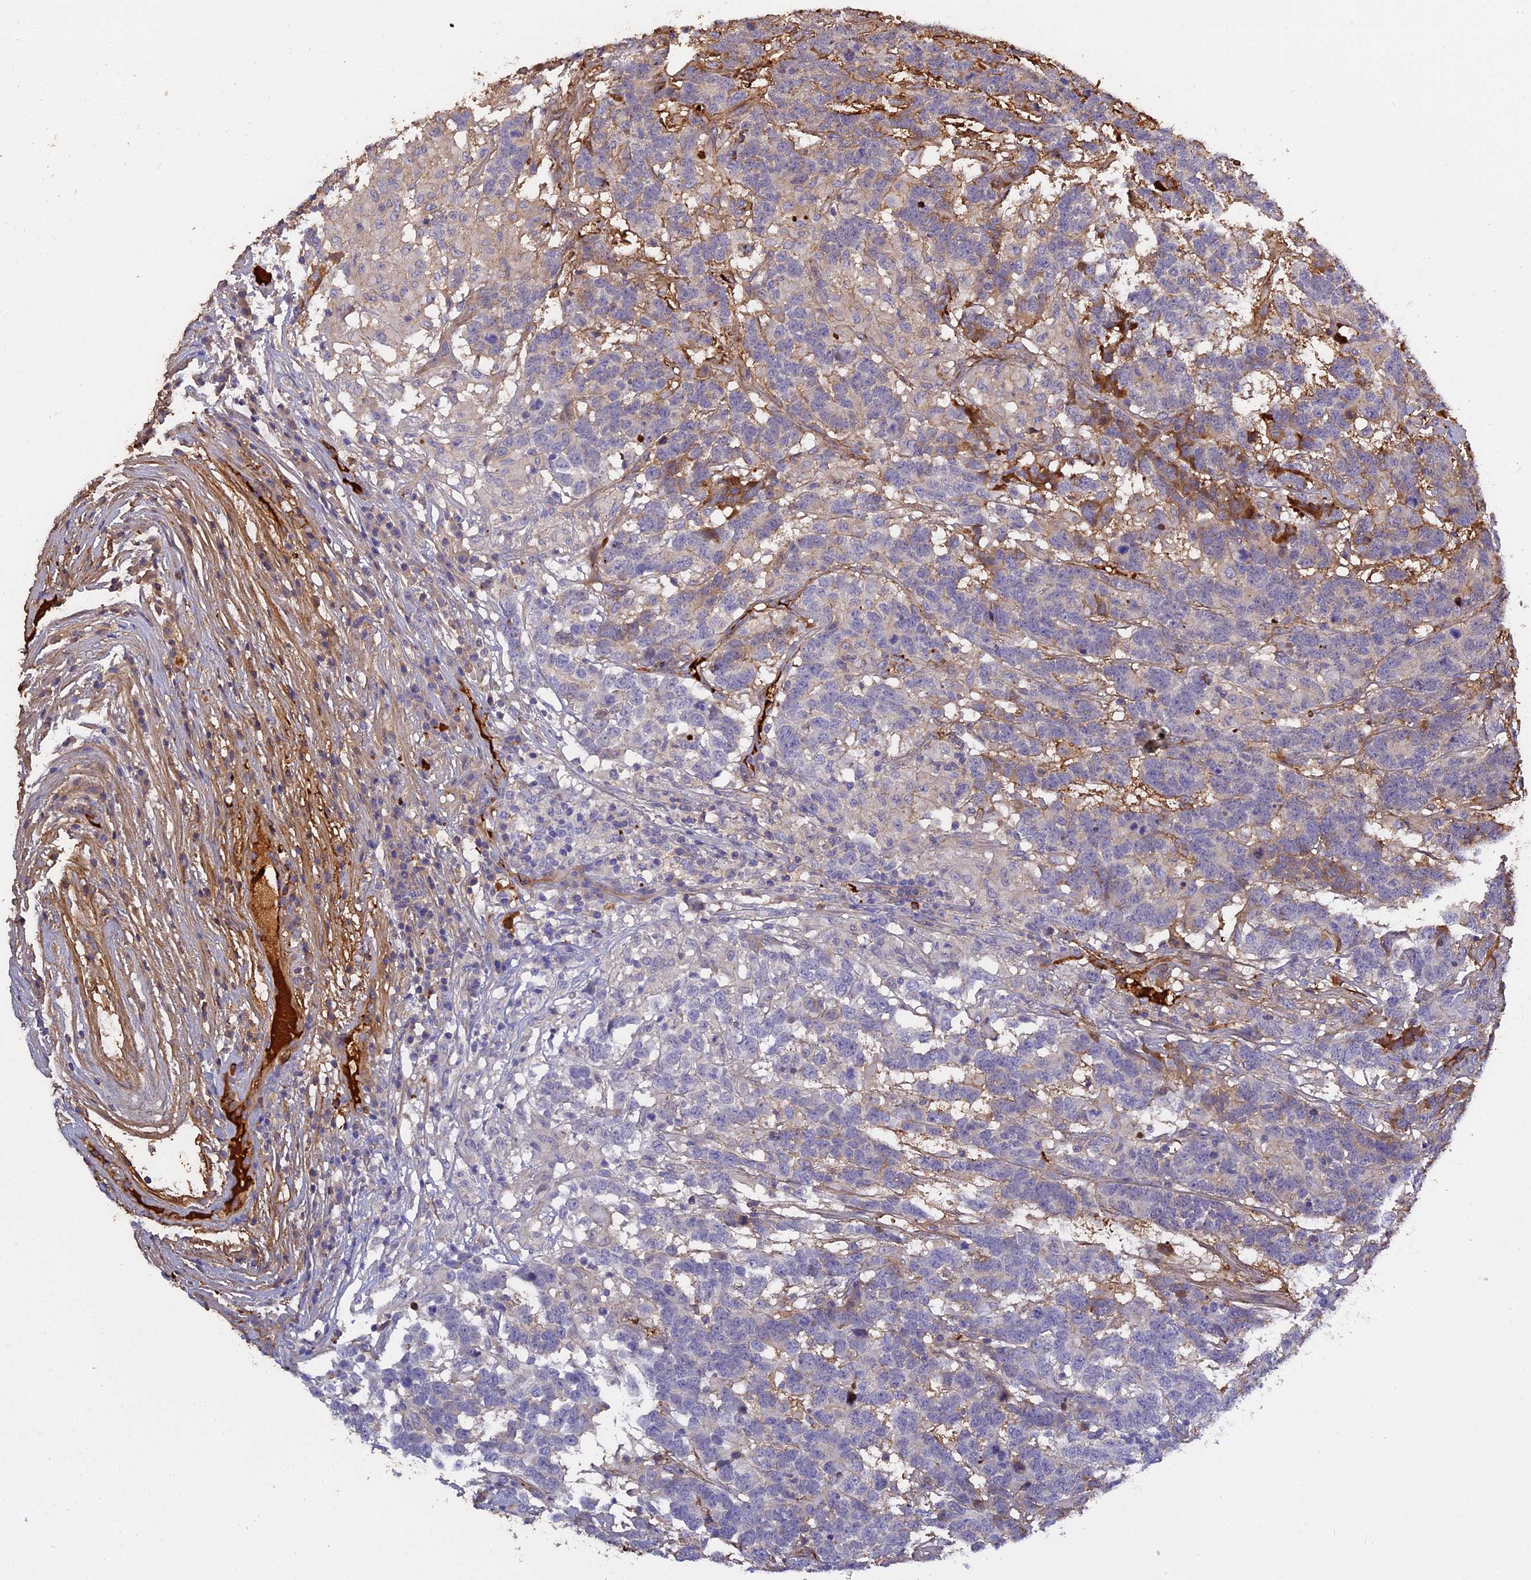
{"staining": {"intensity": "moderate", "quantity": "<25%", "location": "cytoplasmic/membranous"}, "tissue": "testis cancer", "cell_type": "Tumor cells", "image_type": "cancer", "snomed": [{"axis": "morphology", "description": "Carcinoma, Embryonal, NOS"}, {"axis": "topography", "description": "Testis"}], "caption": "A low amount of moderate cytoplasmic/membranous positivity is appreciated in about <25% of tumor cells in embryonal carcinoma (testis) tissue. The staining was performed using DAB, with brown indicating positive protein expression. Nuclei are stained blue with hematoxylin.", "gene": "PZP", "patient": {"sex": "male", "age": 26}}